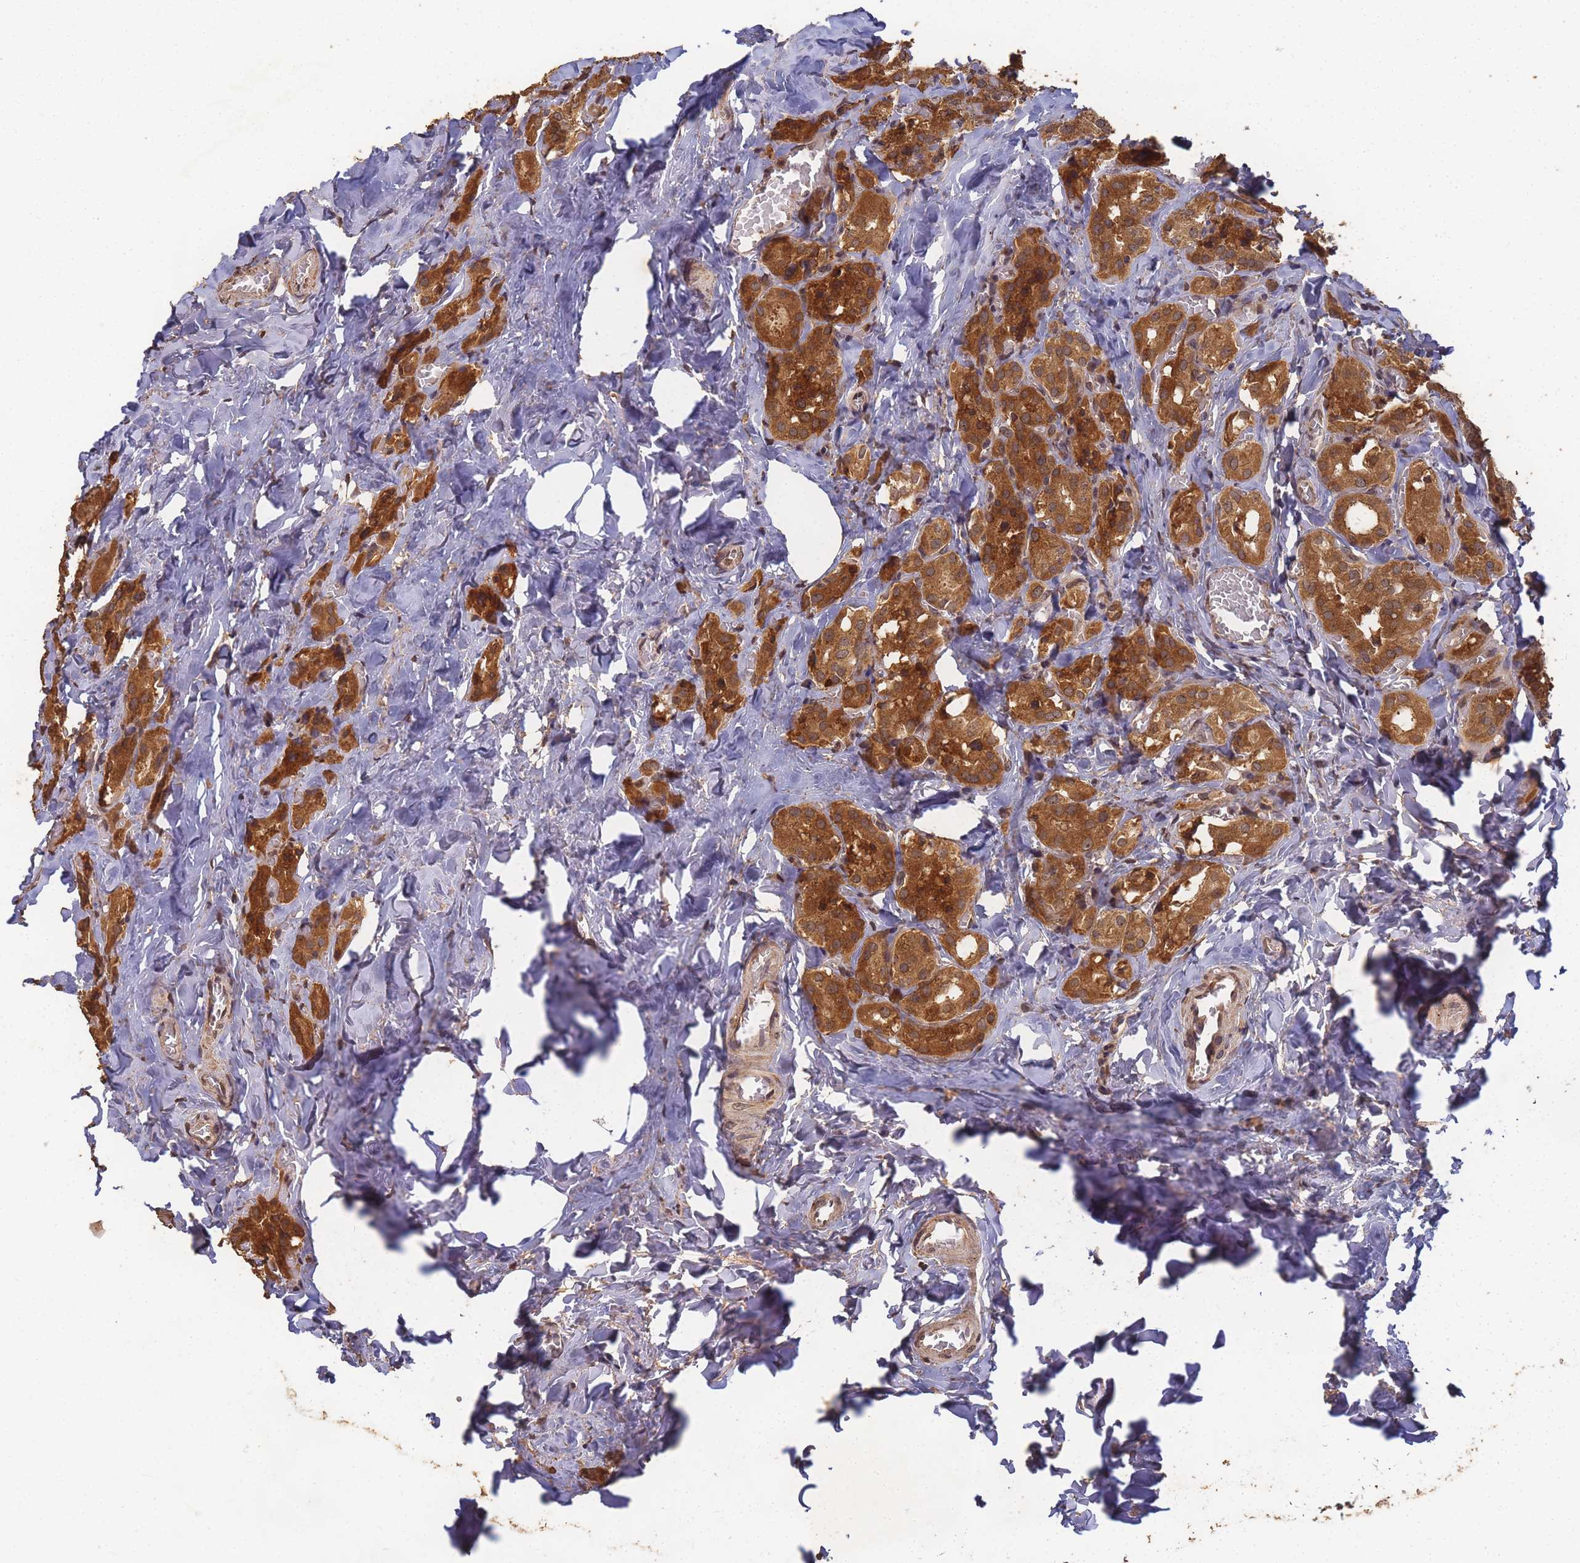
{"staining": {"intensity": "strong", "quantity": ">75%", "location": "cytoplasmic/membranous"}, "tissue": "parathyroid gland", "cell_type": "Glandular cells", "image_type": "normal", "snomed": [{"axis": "morphology", "description": "Normal tissue, NOS"}, {"axis": "morphology", "description": "Atrophy, NOS"}, {"axis": "topography", "description": "Parathyroid gland"}], "caption": "Brown immunohistochemical staining in normal human parathyroid gland demonstrates strong cytoplasmic/membranous expression in about >75% of glandular cells. Immunohistochemistry stains the protein of interest in brown and the nuclei are stained blue.", "gene": "ALKBH1", "patient": {"sex": "female", "age": 54}}